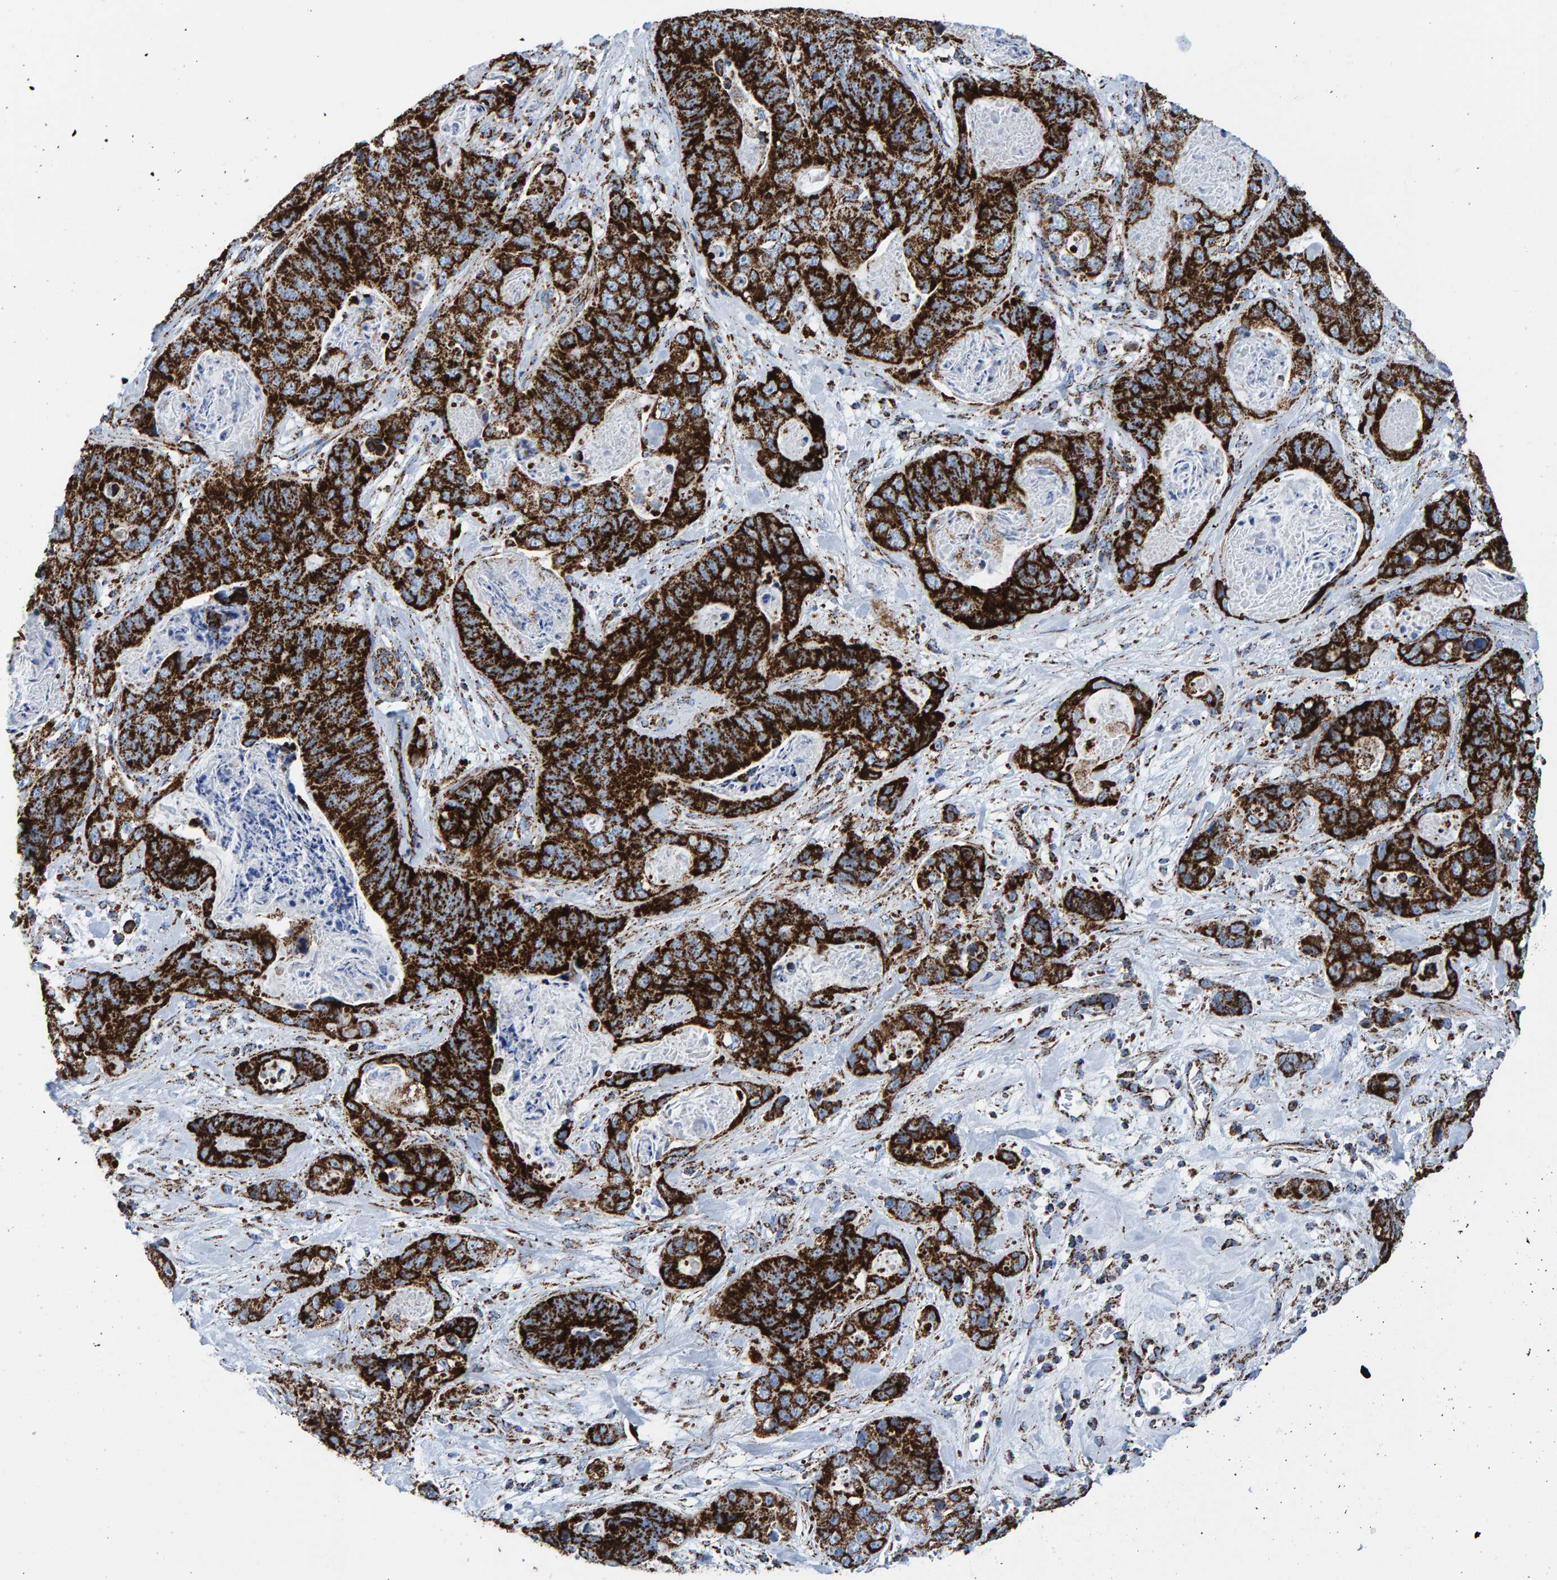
{"staining": {"intensity": "strong", "quantity": ">75%", "location": "cytoplasmic/membranous"}, "tissue": "stomach cancer", "cell_type": "Tumor cells", "image_type": "cancer", "snomed": [{"axis": "morphology", "description": "Normal tissue, NOS"}, {"axis": "morphology", "description": "Adenocarcinoma, NOS"}, {"axis": "topography", "description": "Stomach"}], "caption": "Protein expression analysis of stomach adenocarcinoma reveals strong cytoplasmic/membranous positivity in about >75% of tumor cells. Using DAB (3,3'-diaminobenzidine) (brown) and hematoxylin (blue) stains, captured at high magnification using brightfield microscopy.", "gene": "ENSG00000262660", "patient": {"sex": "female", "age": 89}}